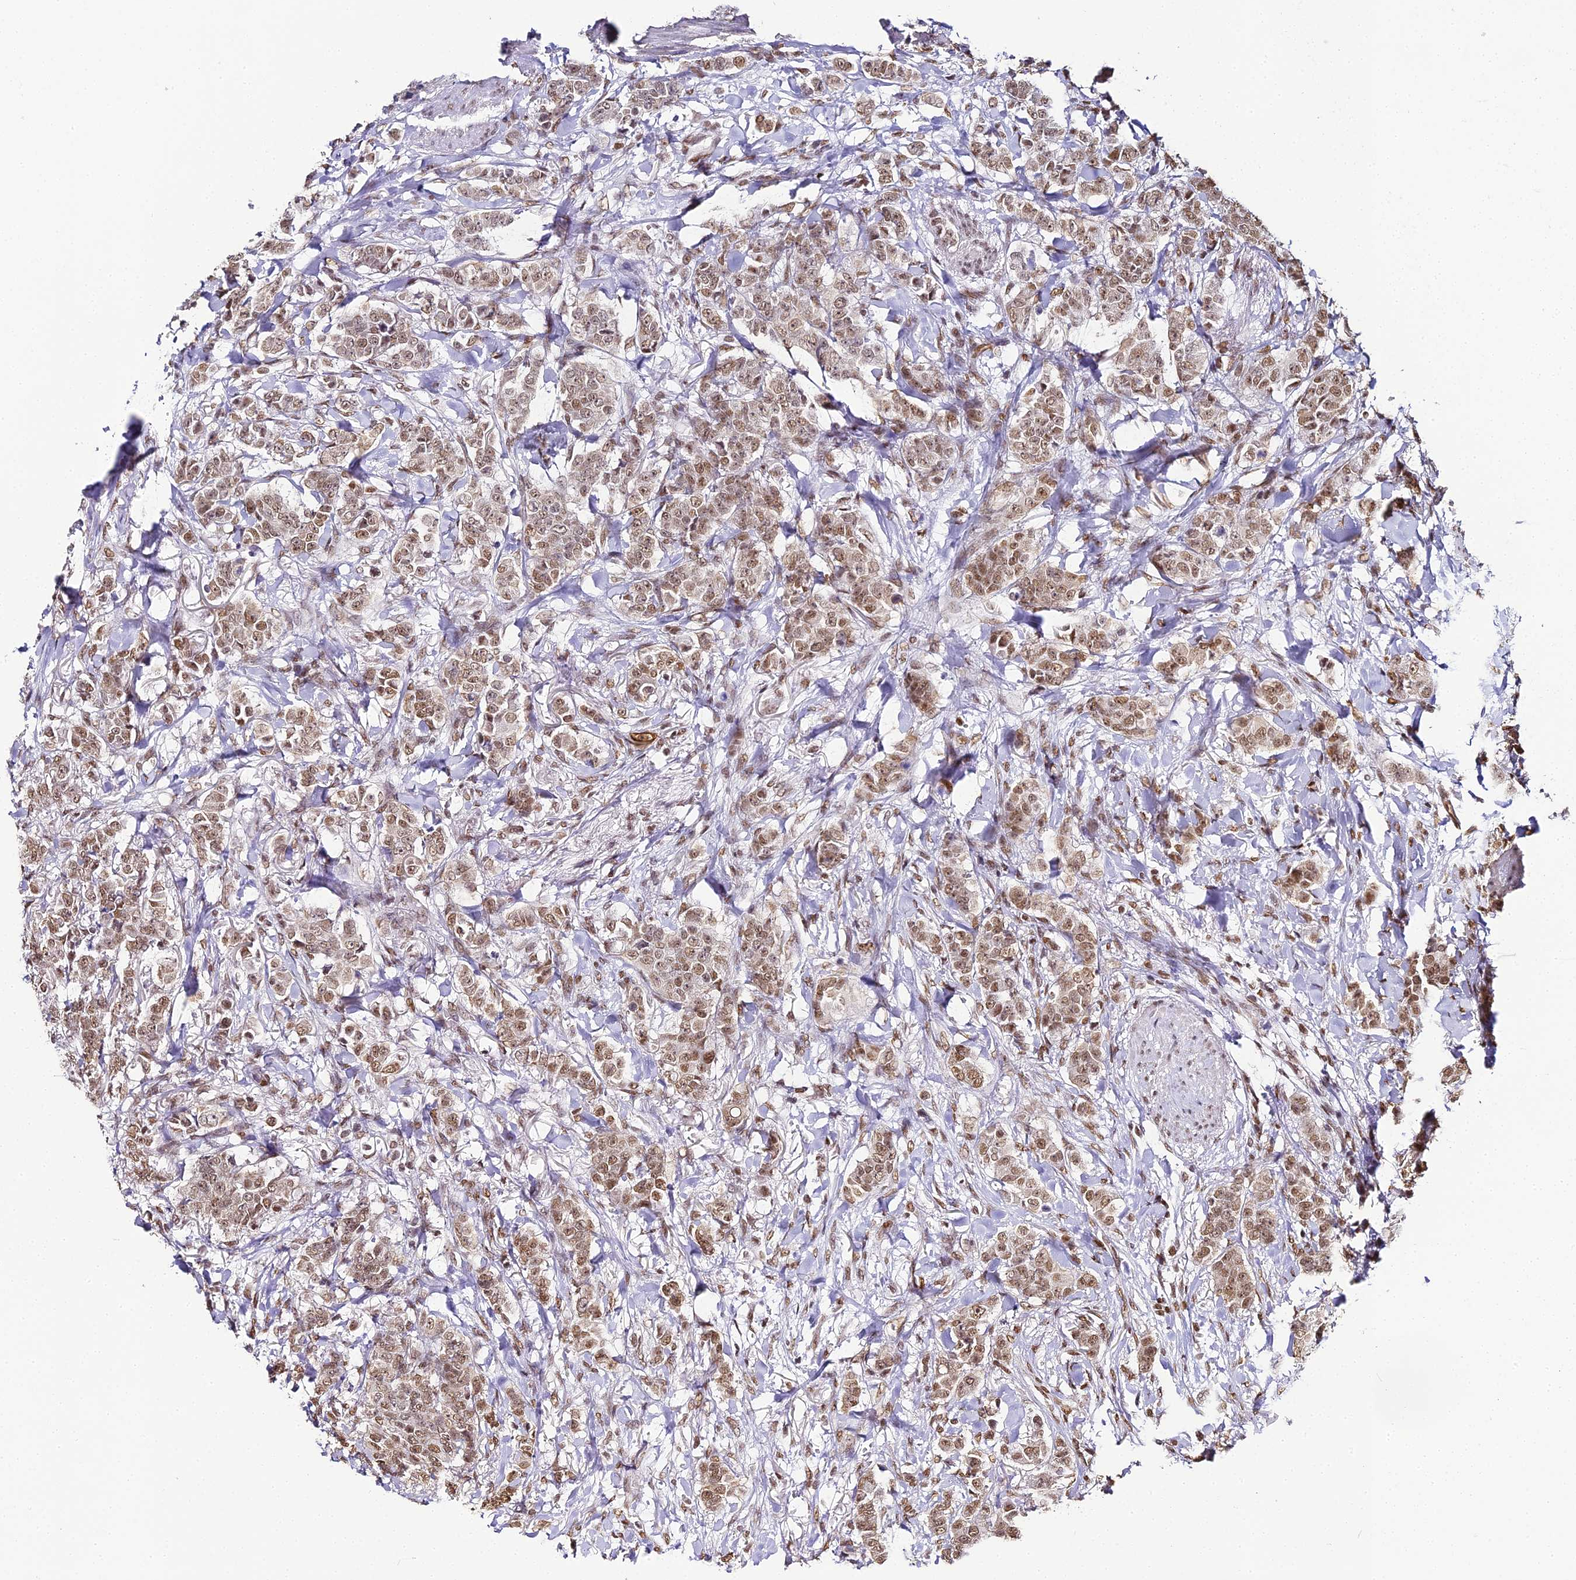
{"staining": {"intensity": "moderate", "quantity": ">75%", "location": "nuclear"}, "tissue": "breast cancer", "cell_type": "Tumor cells", "image_type": "cancer", "snomed": [{"axis": "morphology", "description": "Duct carcinoma"}, {"axis": "topography", "description": "Breast"}], "caption": "Breast cancer (intraductal carcinoma) tissue reveals moderate nuclear positivity in about >75% of tumor cells", "gene": "HNRNPA1", "patient": {"sex": "female", "age": 40}}